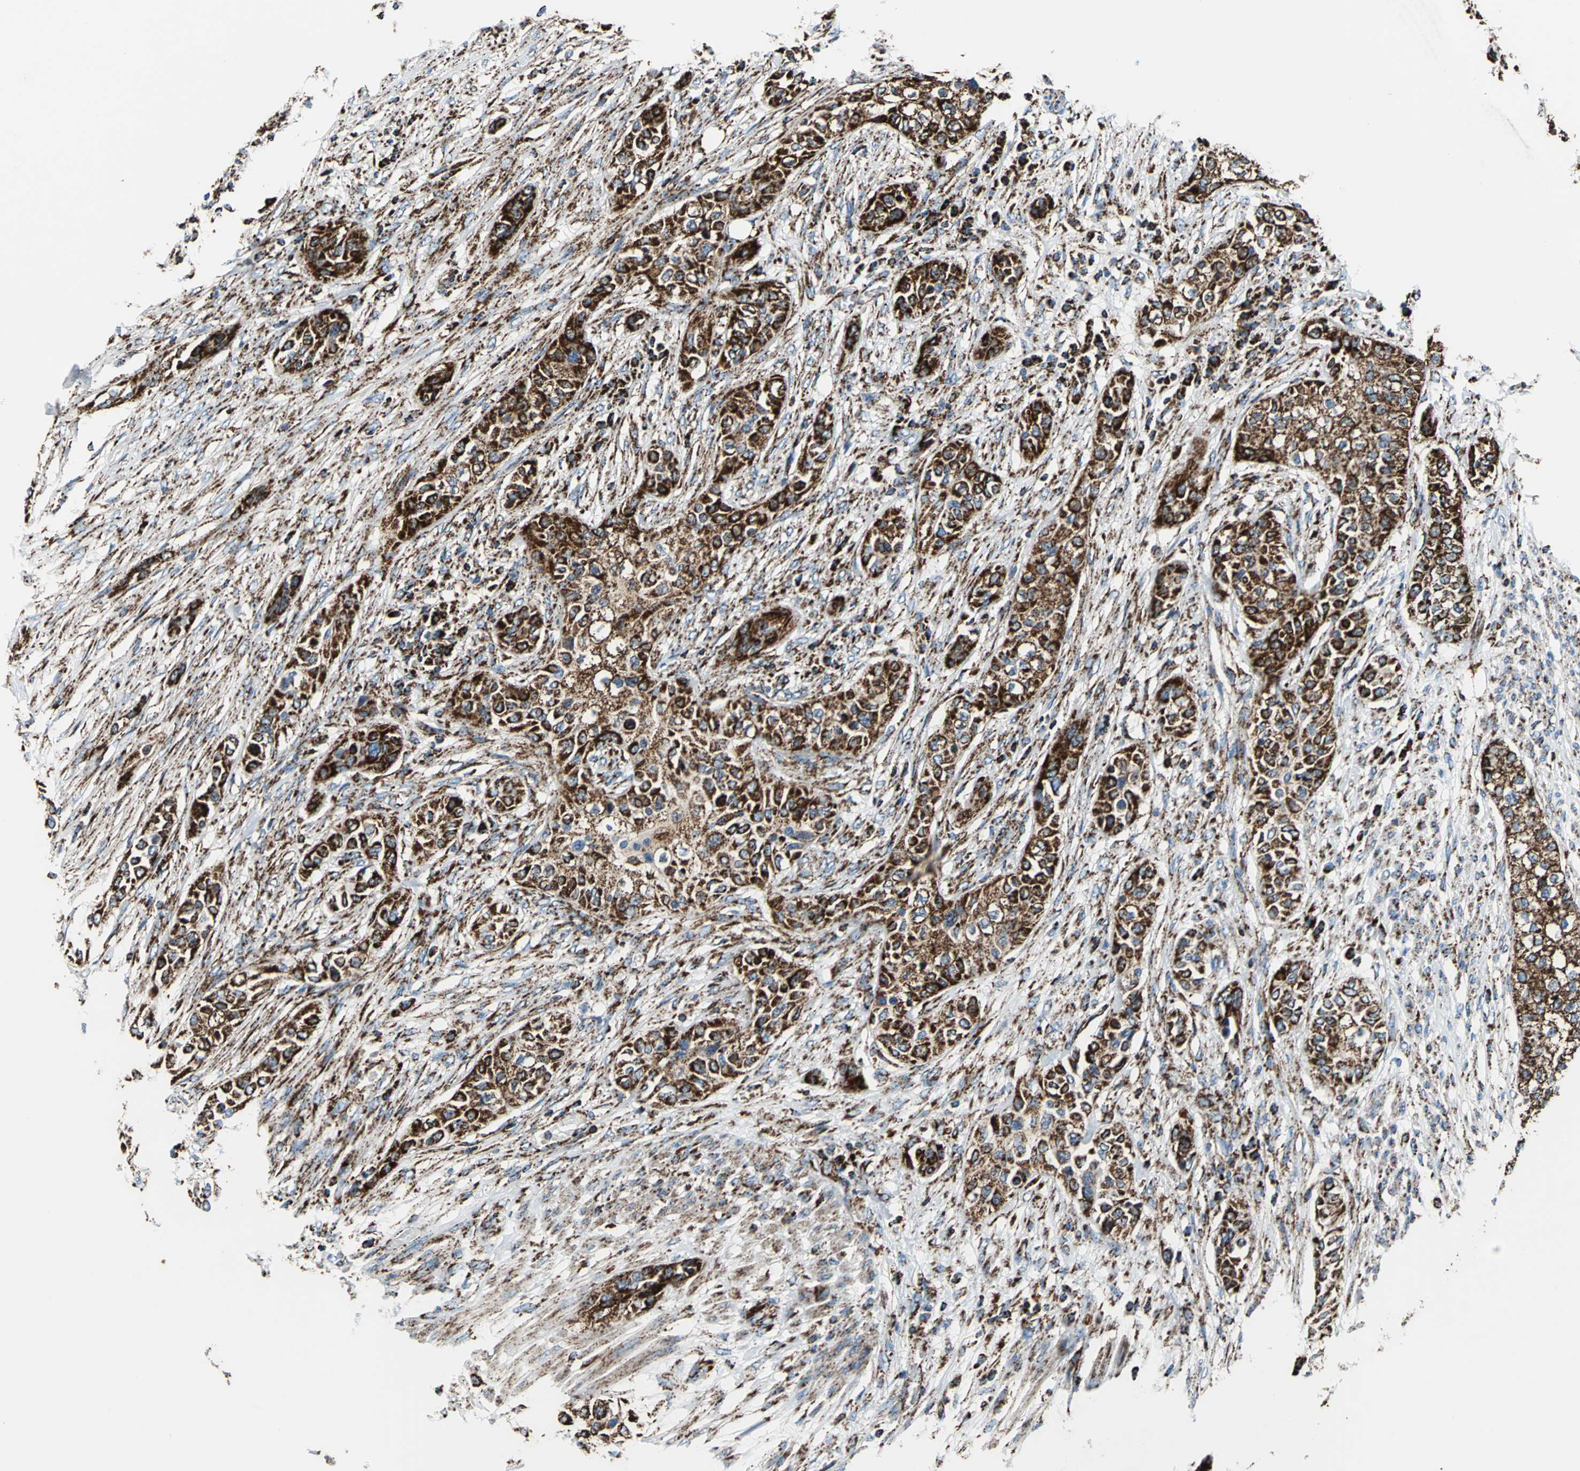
{"staining": {"intensity": "strong", "quantity": ">75%", "location": "cytoplasmic/membranous"}, "tissue": "urothelial cancer", "cell_type": "Tumor cells", "image_type": "cancer", "snomed": [{"axis": "morphology", "description": "Urothelial carcinoma, High grade"}, {"axis": "topography", "description": "Urinary bladder"}], "caption": "Immunohistochemistry (IHC) image of urothelial cancer stained for a protein (brown), which reveals high levels of strong cytoplasmic/membranous staining in approximately >75% of tumor cells.", "gene": "ECH1", "patient": {"sex": "male", "age": 74}}